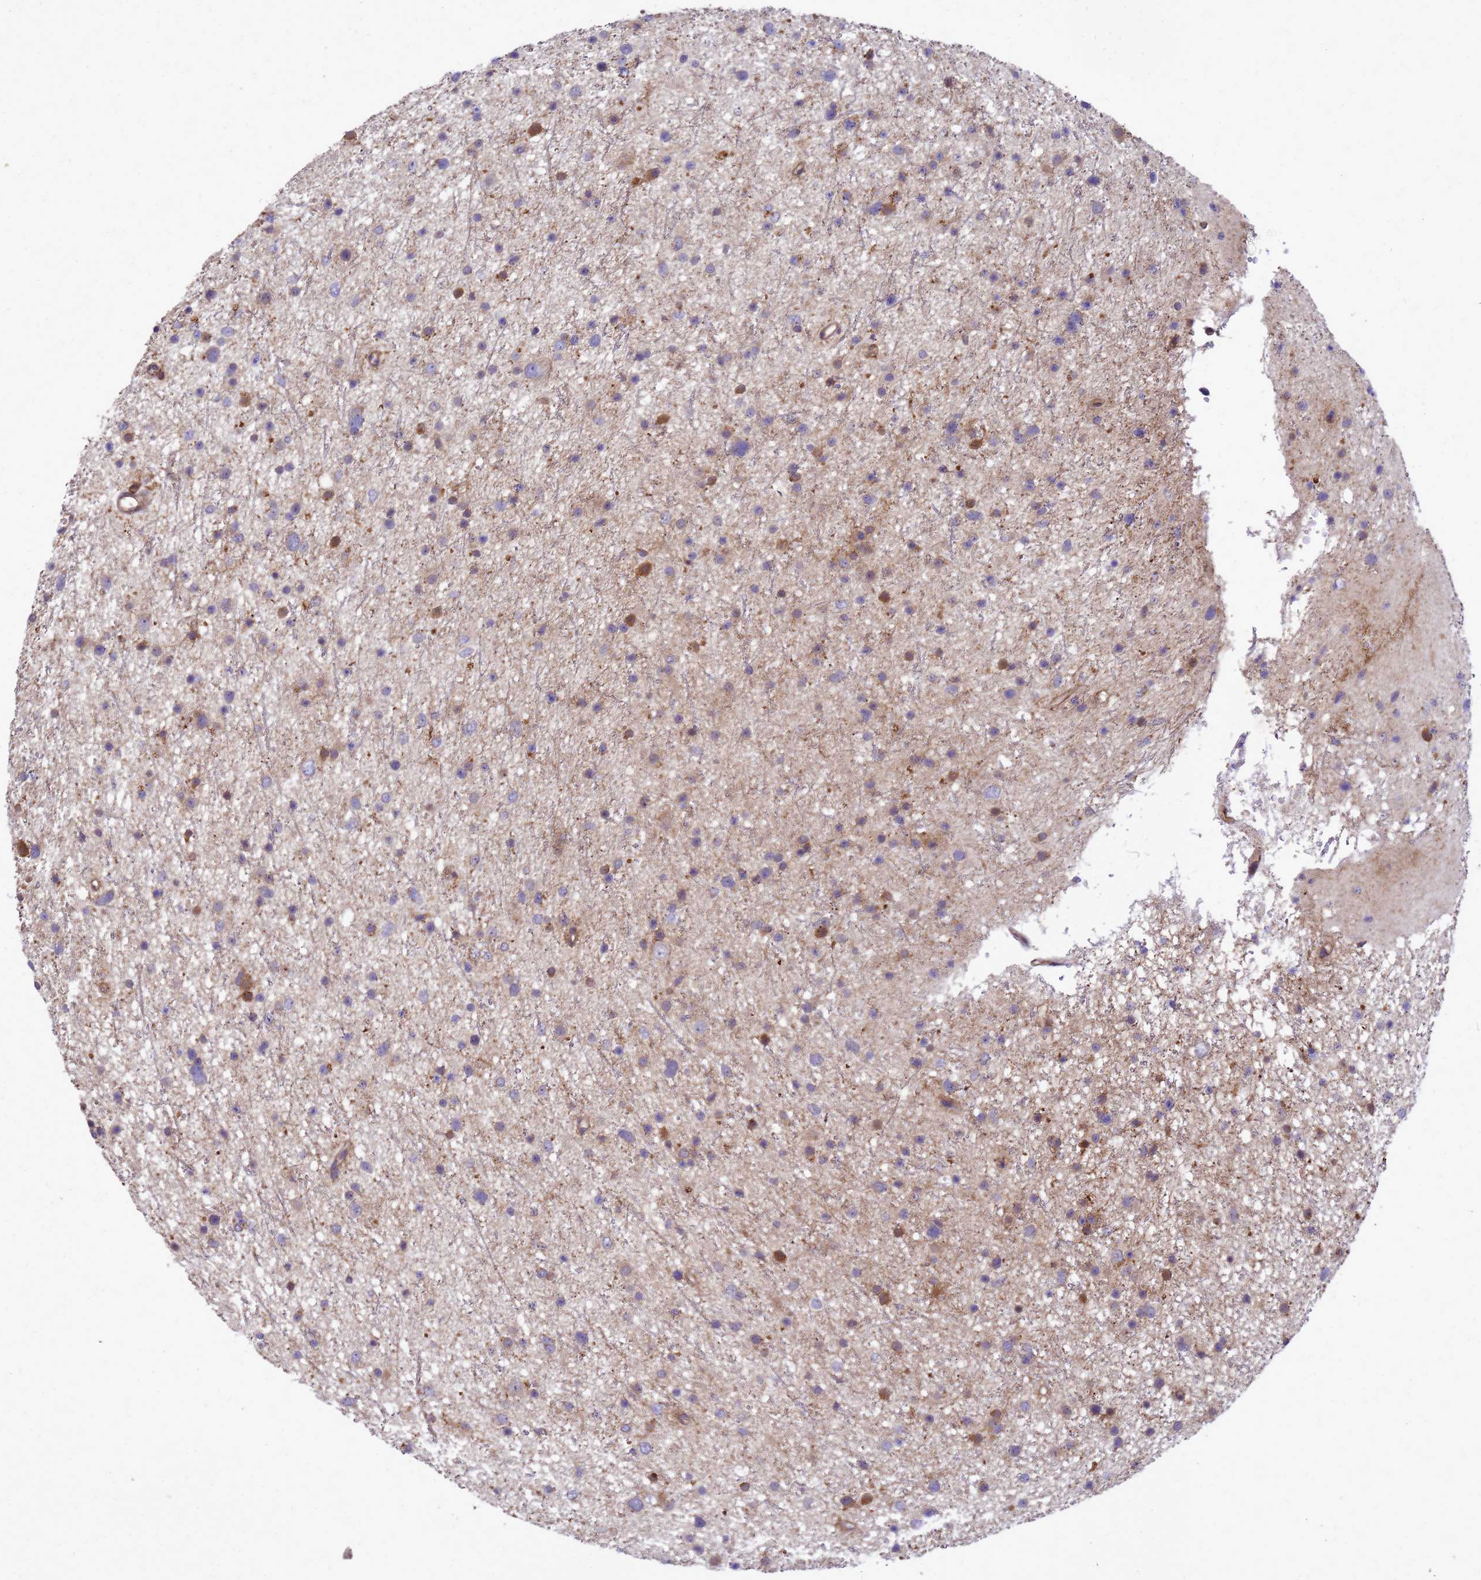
{"staining": {"intensity": "moderate", "quantity": "<25%", "location": "cytoplasmic/membranous"}, "tissue": "glioma", "cell_type": "Tumor cells", "image_type": "cancer", "snomed": [{"axis": "morphology", "description": "Glioma, malignant, Low grade"}, {"axis": "topography", "description": "Cerebral cortex"}], "caption": "A brown stain highlights moderate cytoplasmic/membranous expression of a protein in human malignant low-grade glioma tumor cells.", "gene": "RNF215", "patient": {"sex": "female", "age": 39}}